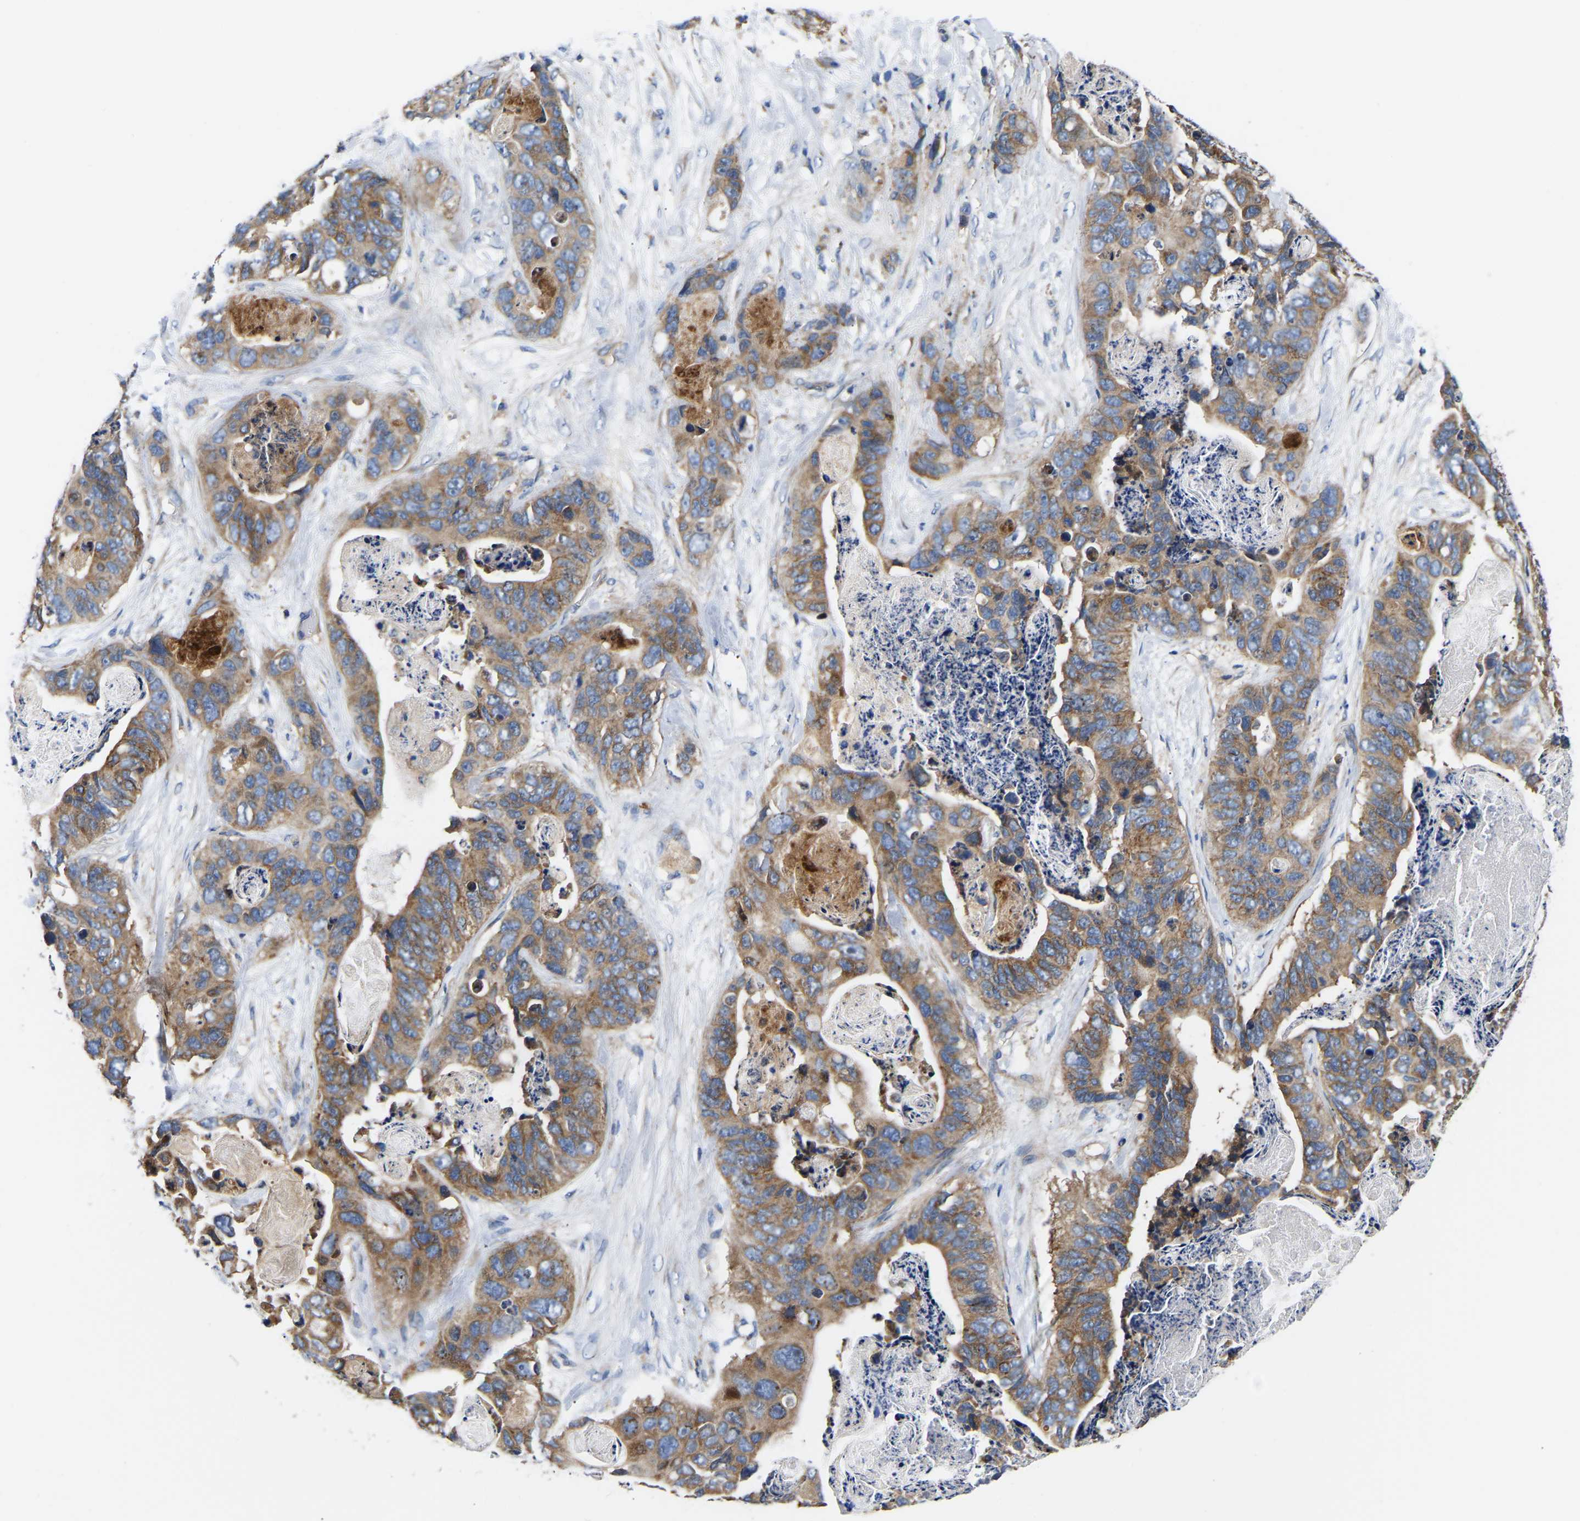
{"staining": {"intensity": "moderate", "quantity": ">75%", "location": "cytoplasmic/membranous"}, "tissue": "stomach cancer", "cell_type": "Tumor cells", "image_type": "cancer", "snomed": [{"axis": "morphology", "description": "Adenocarcinoma, NOS"}, {"axis": "topography", "description": "Stomach"}], "caption": "A brown stain shows moderate cytoplasmic/membranous expression of a protein in human stomach adenocarcinoma tumor cells.", "gene": "AIMP2", "patient": {"sex": "female", "age": 89}}